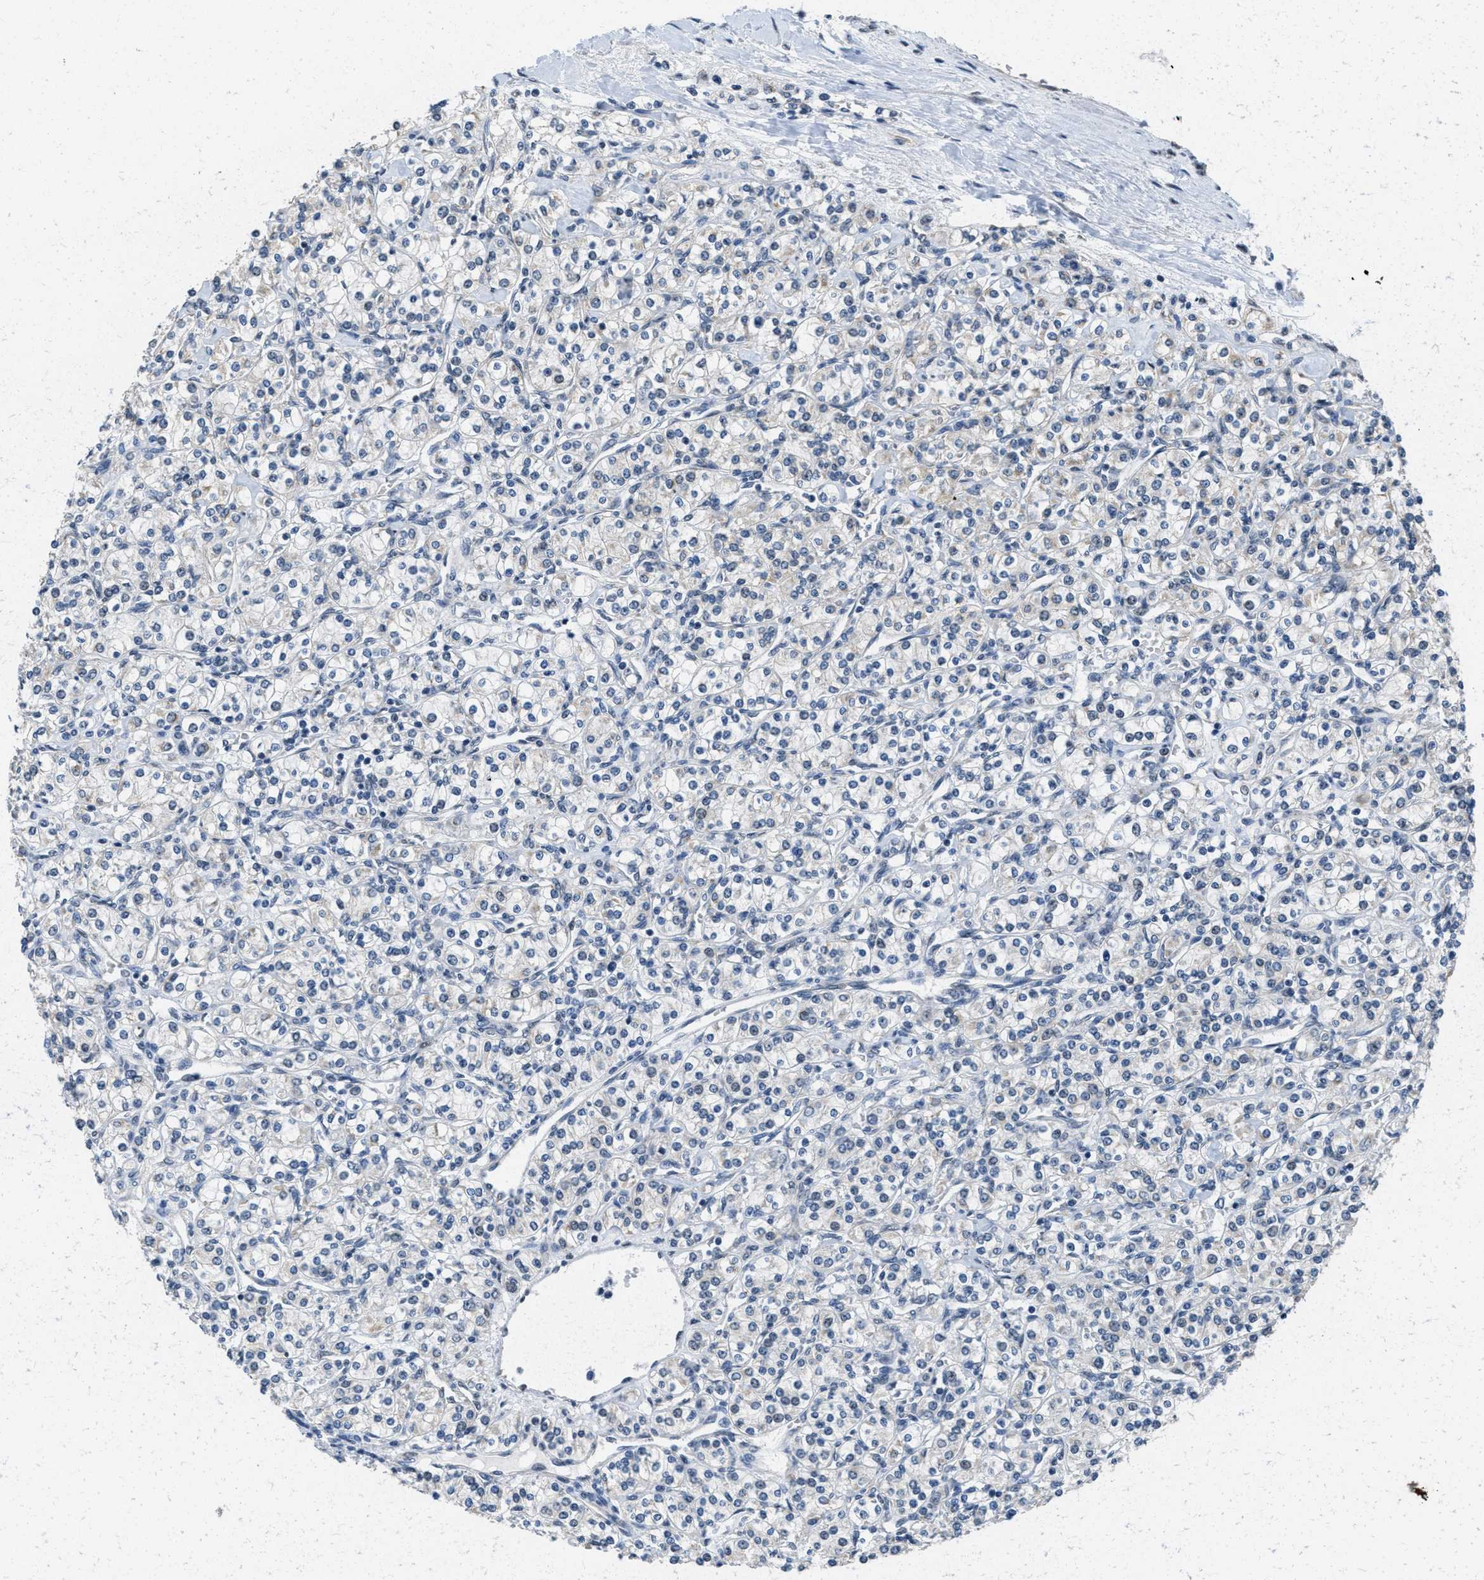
{"staining": {"intensity": "negative", "quantity": "none", "location": "none"}, "tissue": "renal cancer", "cell_type": "Tumor cells", "image_type": "cancer", "snomed": [{"axis": "morphology", "description": "Adenocarcinoma, NOS"}, {"axis": "topography", "description": "Kidney"}], "caption": "An immunohistochemistry (IHC) photomicrograph of renal adenocarcinoma is shown. There is no staining in tumor cells of renal adenocarcinoma.", "gene": "TOMM70", "patient": {"sex": "male", "age": 77}}